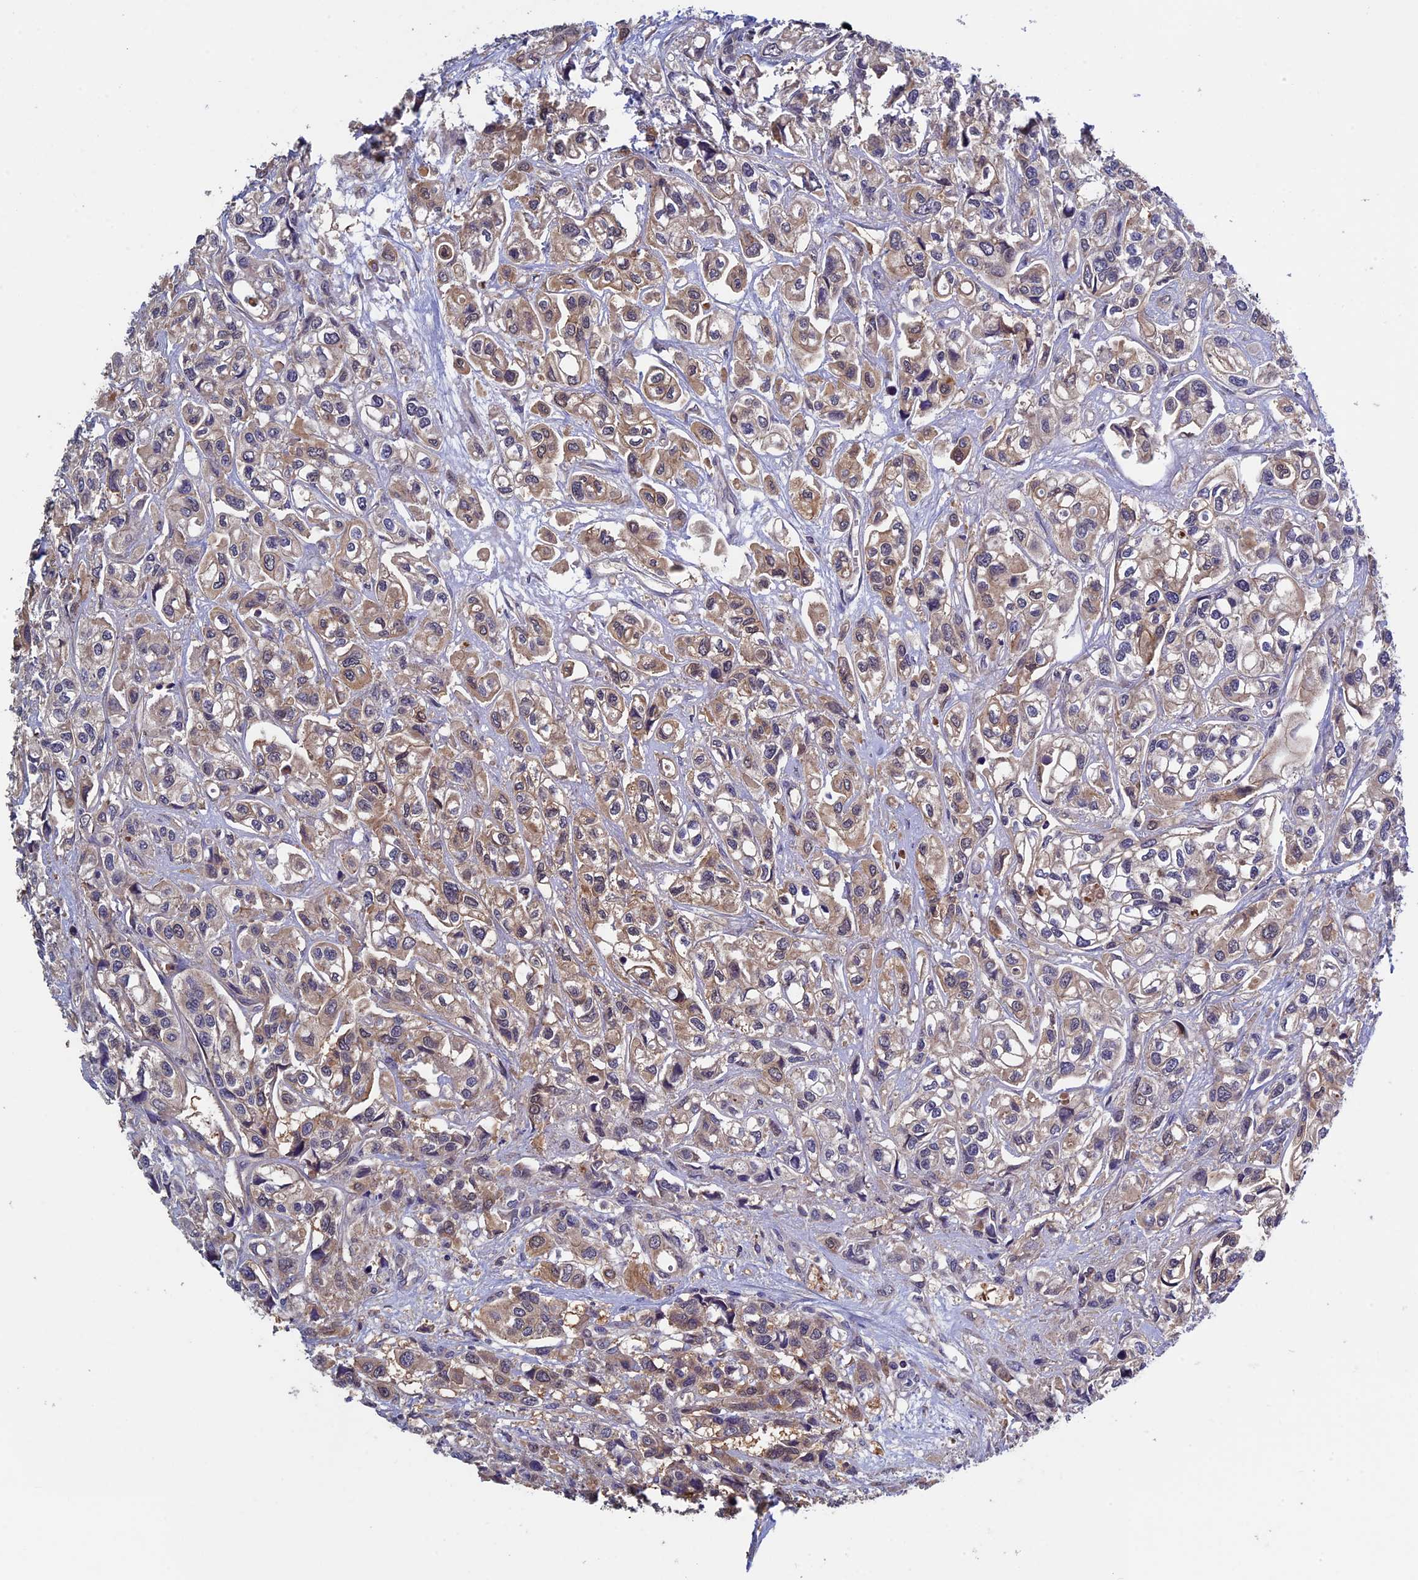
{"staining": {"intensity": "moderate", "quantity": ">75%", "location": "cytoplasmic/membranous"}, "tissue": "urothelial cancer", "cell_type": "Tumor cells", "image_type": "cancer", "snomed": [{"axis": "morphology", "description": "Urothelial carcinoma, High grade"}, {"axis": "topography", "description": "Urinary bladder"}], "caption": "Immunohistochemistry (IHC) photomicrograph of neoplastic tissue: human high-grade urothelial carcinoma stained using immunohistochemistry (IHC) demonstrates medium levels of moderate protein expression localized specifically in the cytoplasmic/membranous of tumor cells, appearing as a cytoplasmic/membranous brown color.", "gene": "LCMT1", "patient": {"sex": "male", "age": 67}}